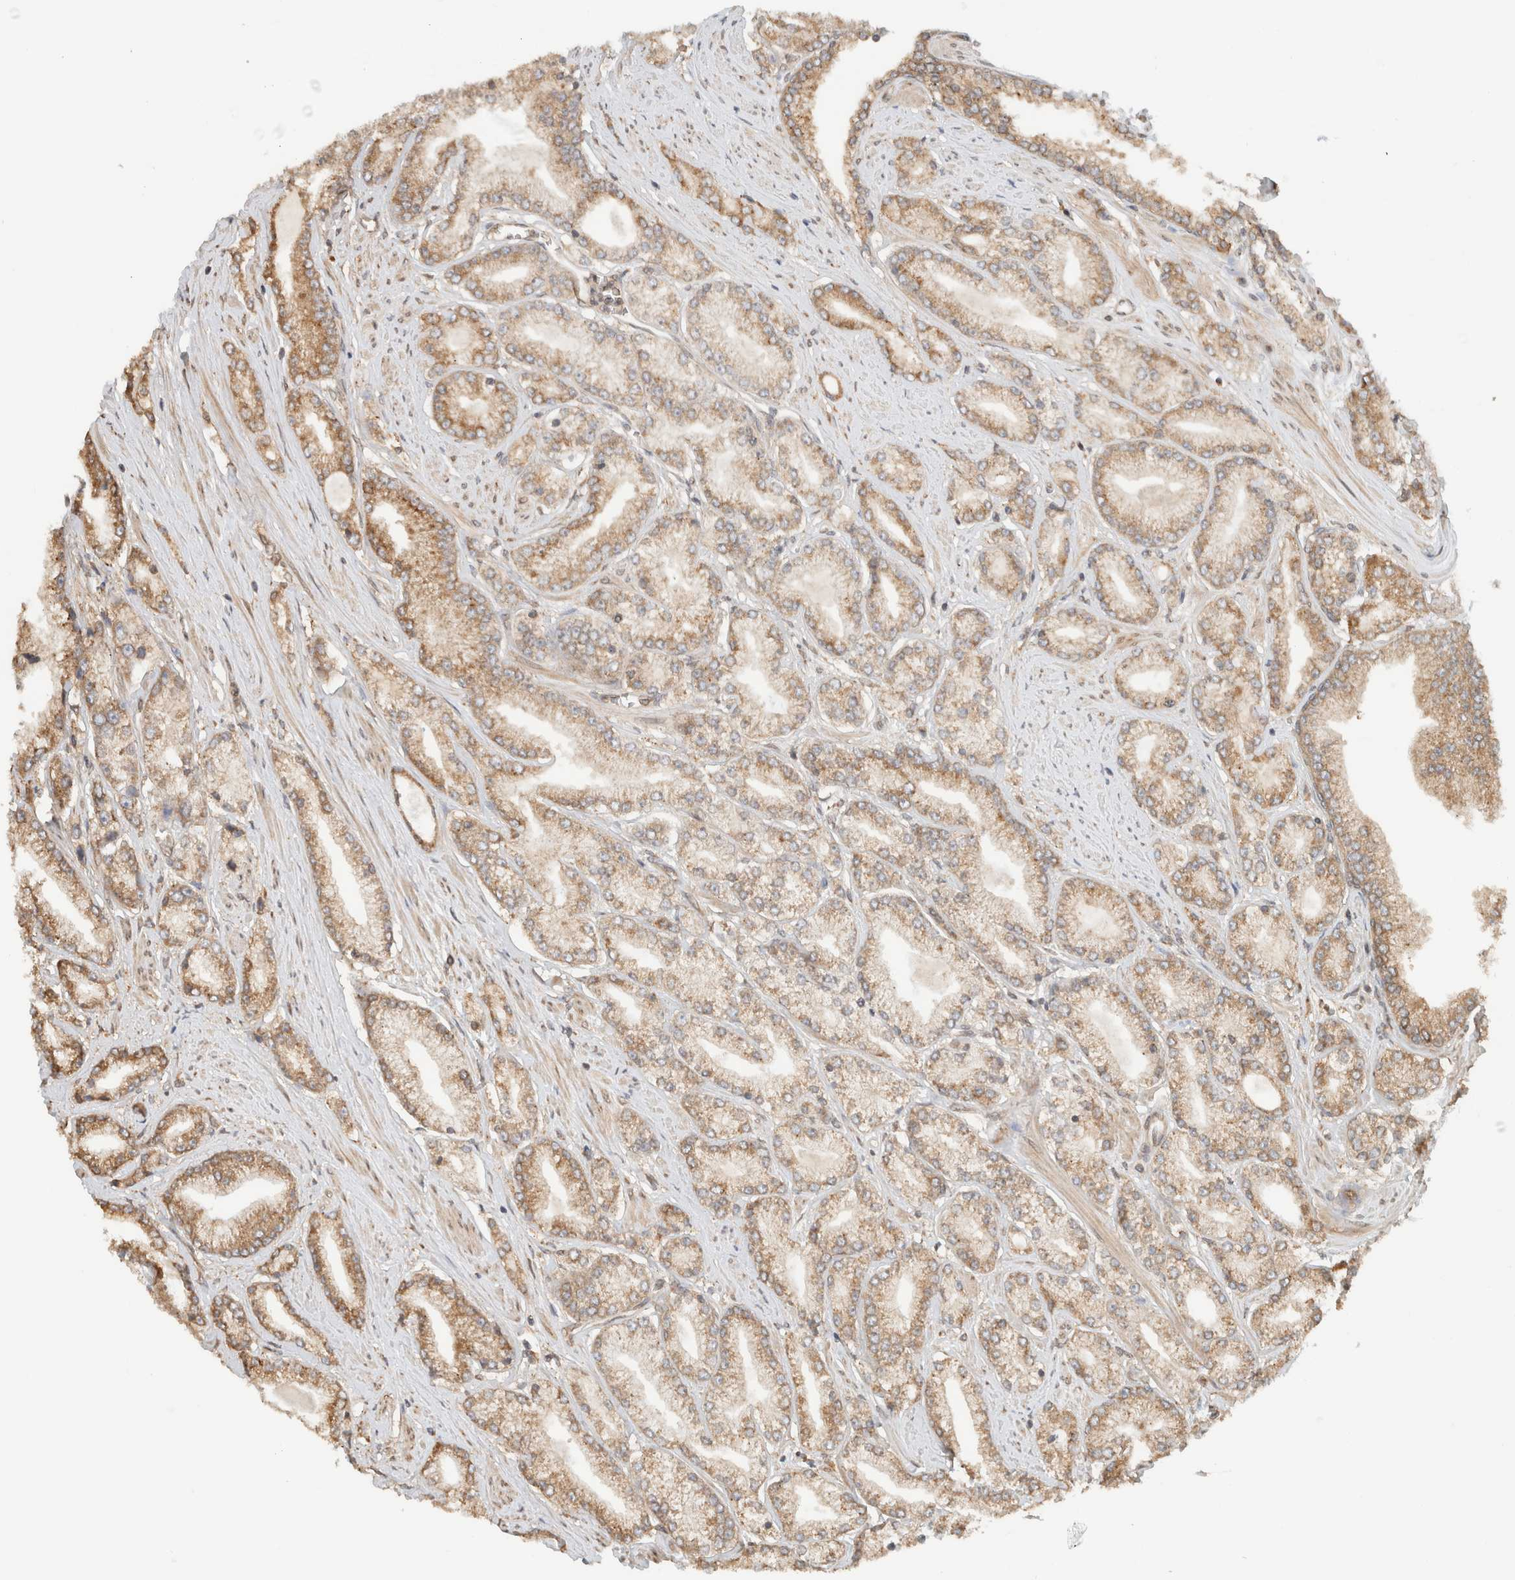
{"staining": {"intensity": "moderate", "quantity": ">75%", "location": "cytoplasmic/membranous"}, "tissue": "prostate cancer", "cell_type": "Tumor cells", "image_type": "cancer", "snomed": [{"axis": "morphology", "description": "Adenocarcinoma, Low grade"}, {"axis": "topography", "description": "Prostate"}], "caption": "Immunohistochemical staining of human prostate cancer (adenocarcinoma (low-grade)) demonstrates medium levels of moderate cytoplasmic/membranous protein staining in about >75% of tumor cells.", "gene": "ARFGEF2", "patient": {"sex": "male", "age": 62}}